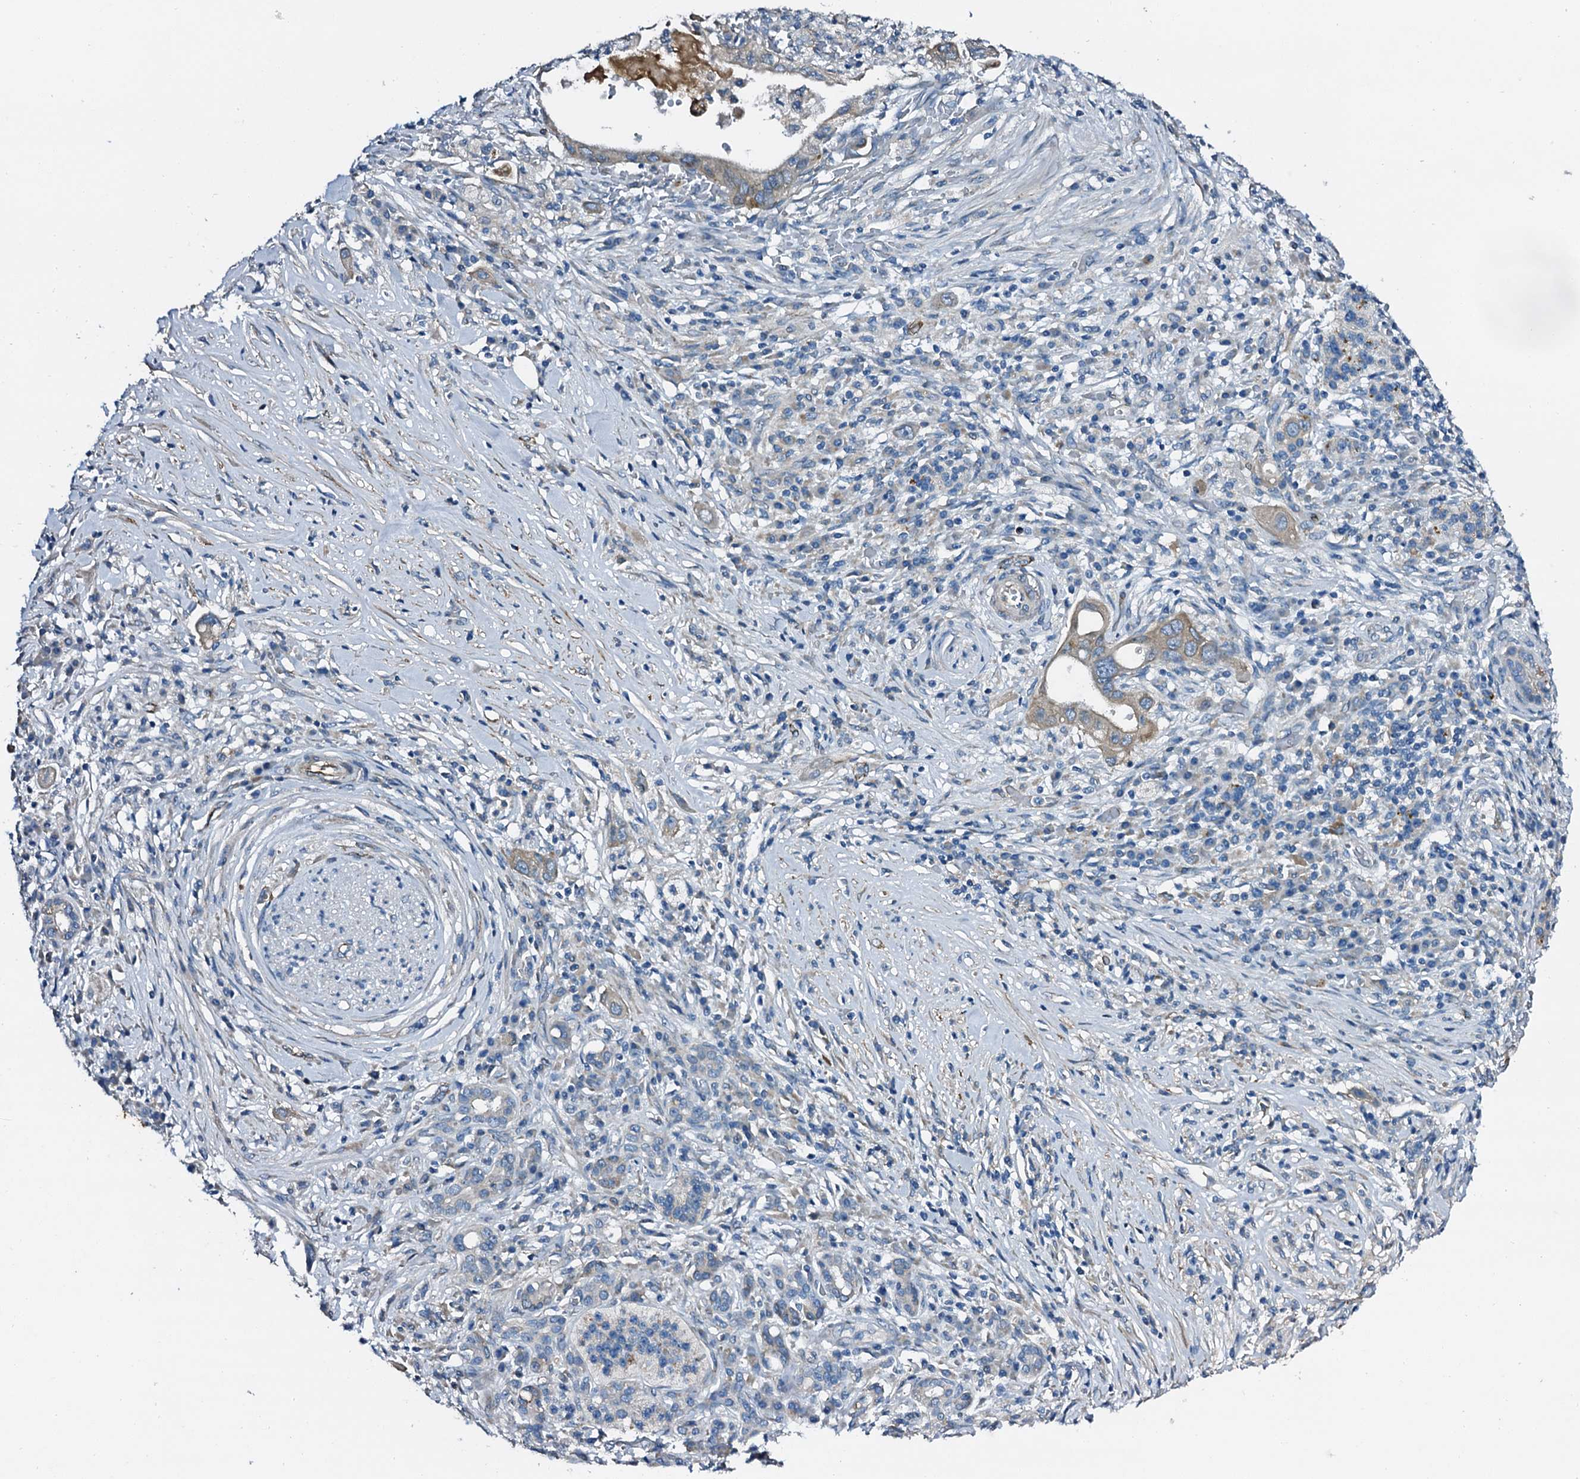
{"staining": {"intensity": "weak", "quantity": "<25%", "location": "cytoplasmic/membranous"}, "tissue": "pancreatic cancer", "cell_type": "Tumor cells", "image_type": "cancer", "snomed": [{"axis": "morphology", "description": "Adenocarcinoma, NOS"}, {"axis": "topography", "description": "Pancreas"}], "caption": "DAB (3,3'-diaminobenzidine) immunohistochemical staining of pancreatic cancer (adenocarcinoma) reveals no significant expression in tumor cells.", "gene": "DBX1", "patient": {"sex": "female", "age": 73}}